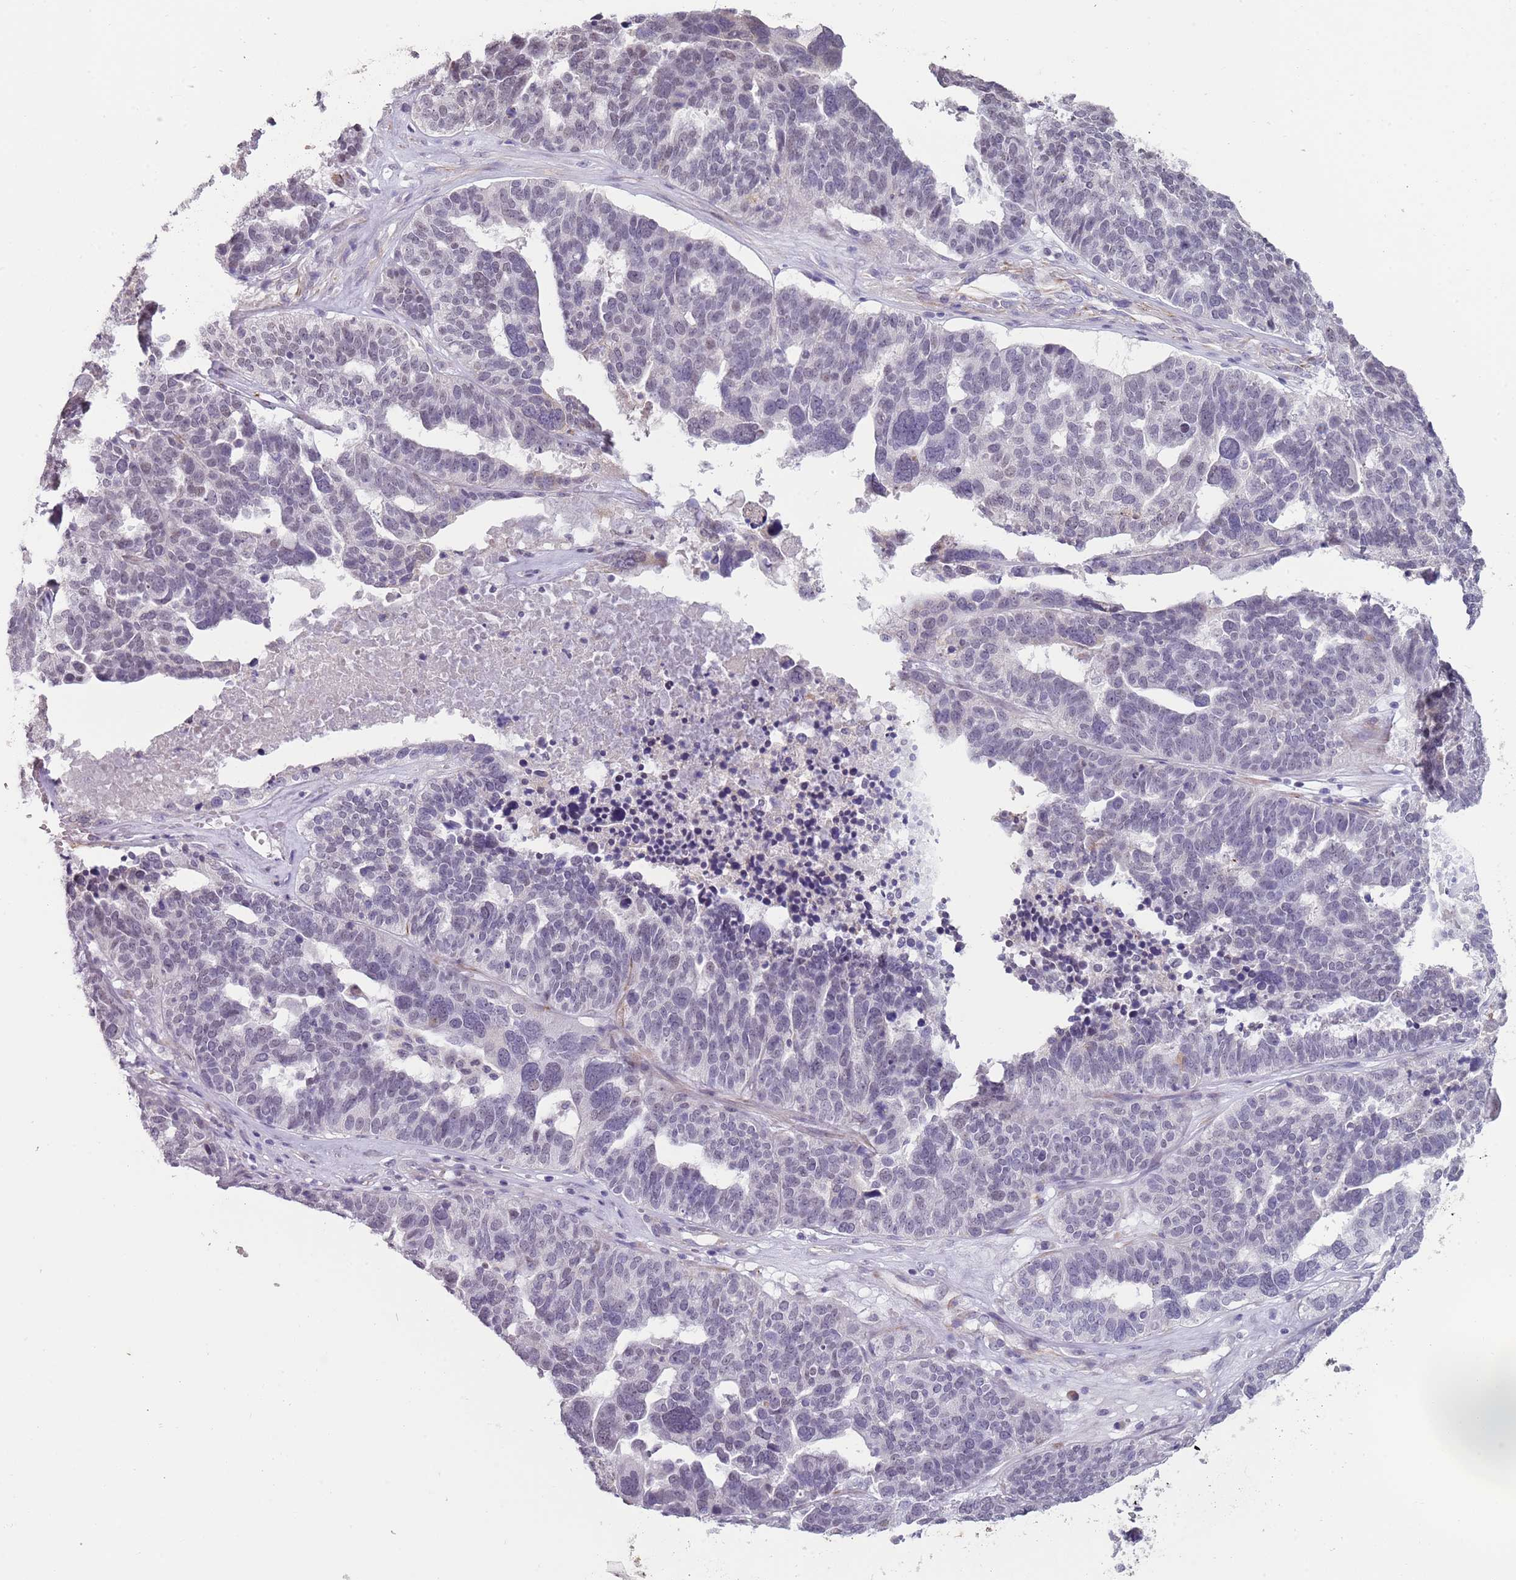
{"staining": {"intensity": "negative", "quantity": "none", "location": "none"}, "tissue": "ovarian cancer", "cell_type": "Tumor cells", "image_type": "cancer", "snomed": [{"axis": "morphology", "description": "Cystadenocarcinoma, serous, NOS"}, {"axis": "topography", "description": "Ovary"}], "caption": "Serous cystadenocarcinoma (ovarian) was stained to show a protein in brown. There is no significant staining in tumor cells.", "gene": "NBPF3", "patient": {"sex": "female", "age": 59}}